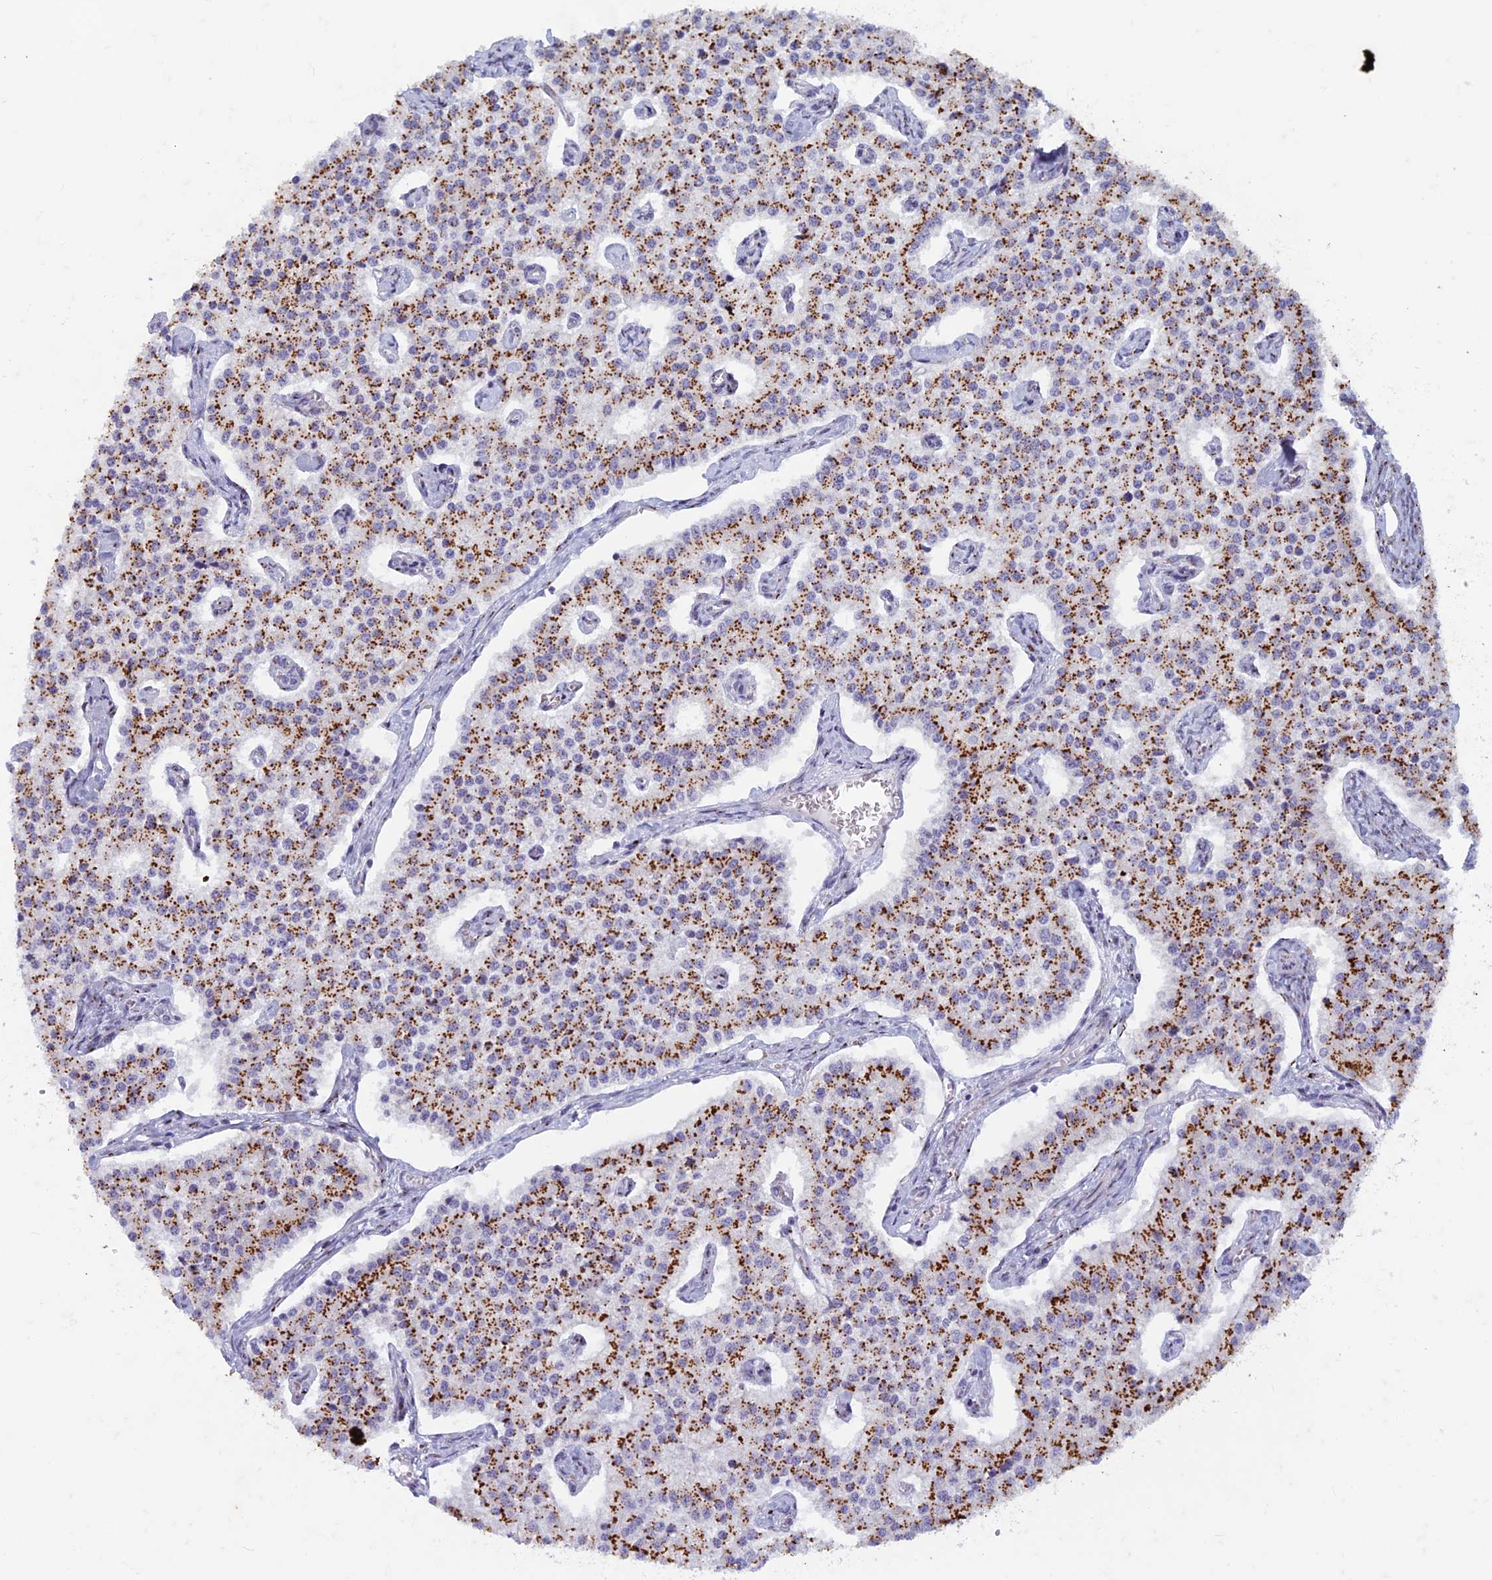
{"staining": {"intensity": "strong", "quantity": ">75%", "location": "cytoplasmic/membranous"}, "tissue": "carcinoid", "cell_type": "Tumor cells", "image_type": "cancer", "snomed": [{"axis": "morphology", "description": "Carcinoid, malignant, NOS"}, {"axis": "topography", "description": "Colon"}], "caption": "A histopathology image of human carcinoid (malignant) stained for a protein exhibits strong cytoplasmic/membranous brown staining in tumor cells.", "gene": "FAM3C", "patient": {"sex": "female", "age": 52}}